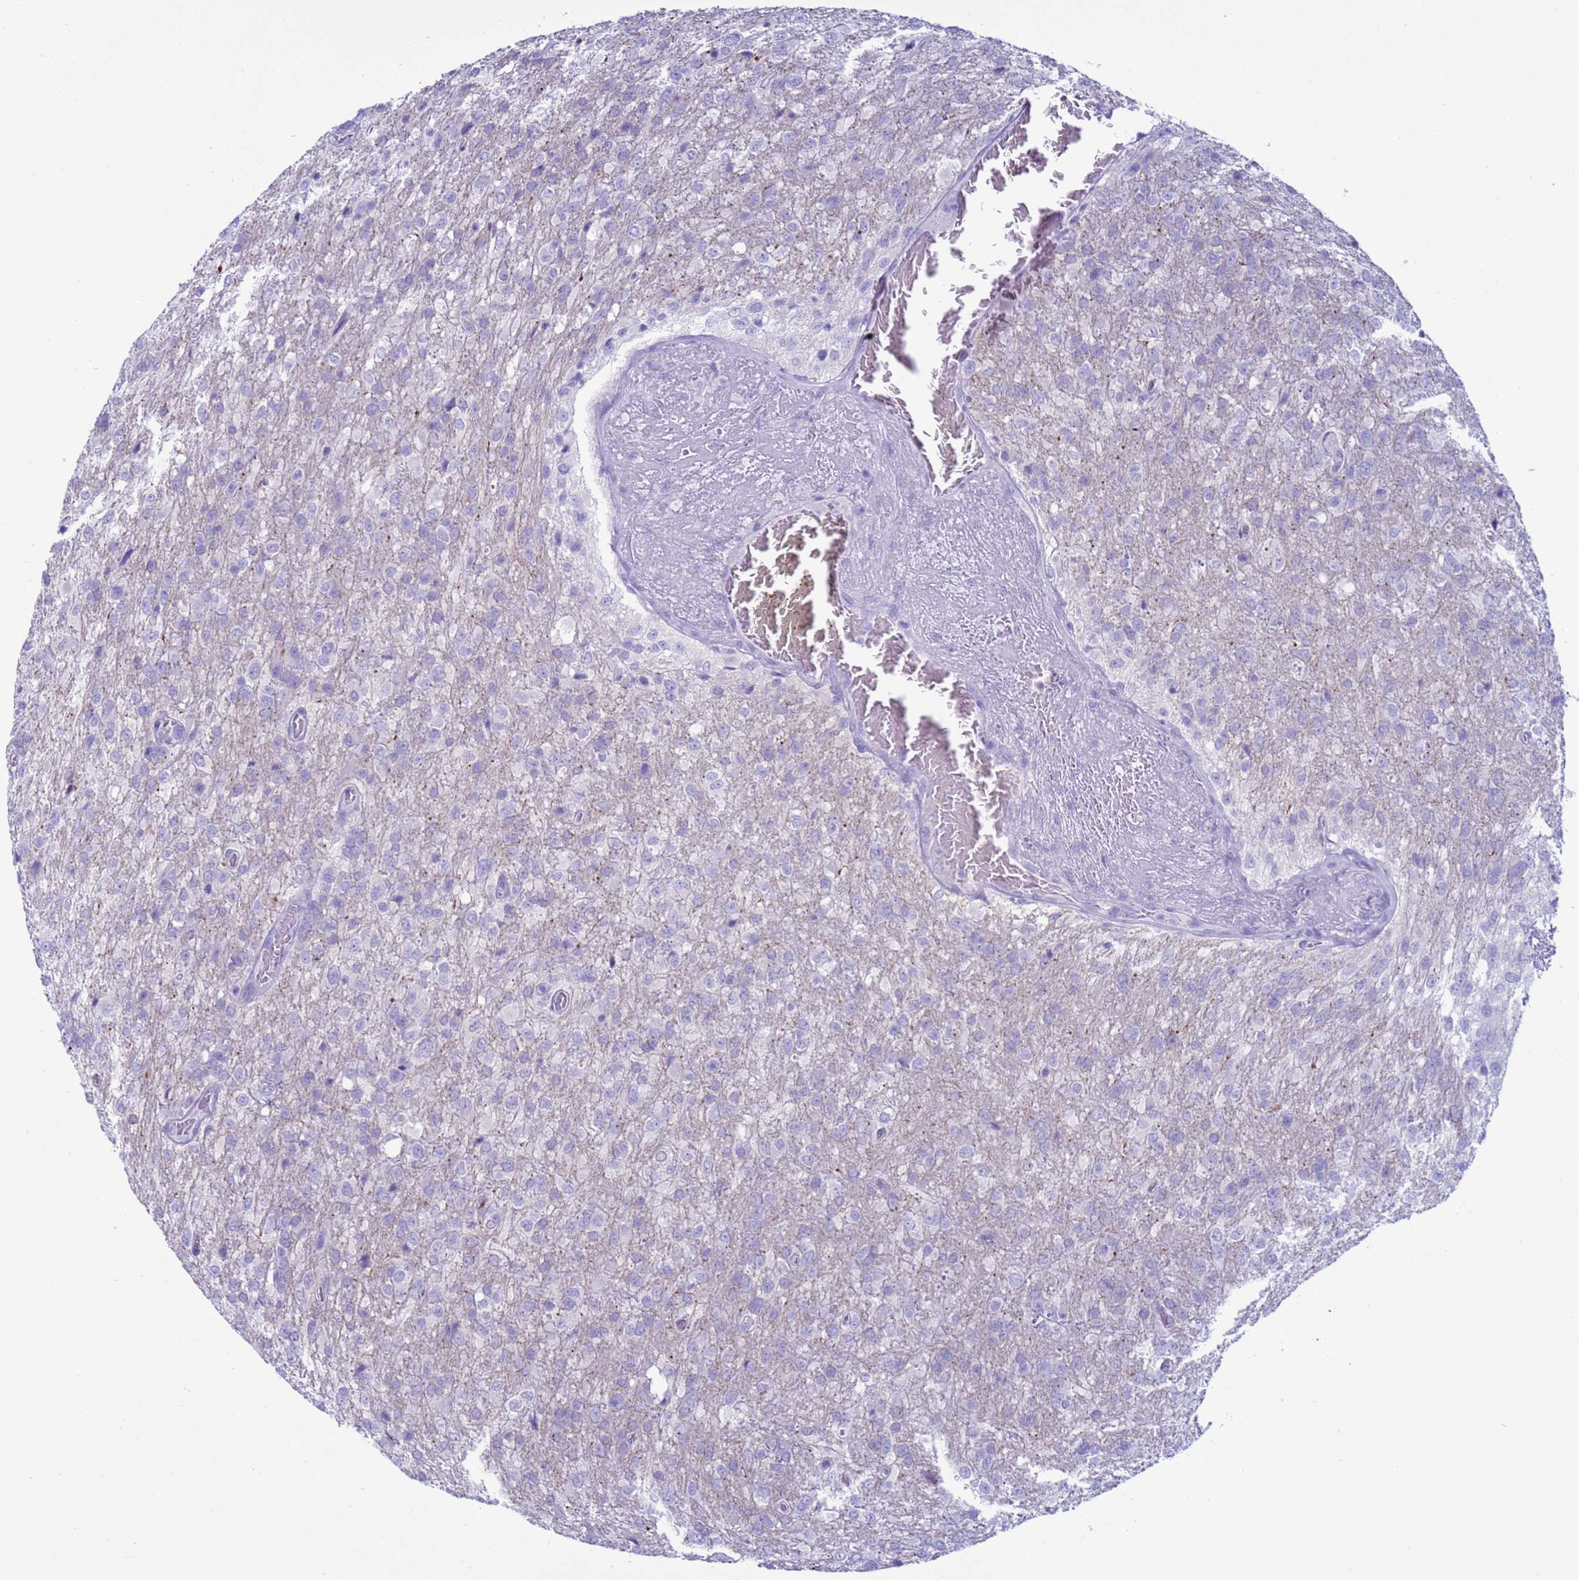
{"staining": {"intensity": "negative", "quantity": "none", "location": "none"}, "tissue": "glioma", "cell_type": "Tumor cells", "image_type": "cancer", "snomed": [{"axis": "morphology", "description": "Glioma, malignant, High grade"}, {"axis": "topography", "description": "Brain"}], "caption": "Image shows no protein positivity in tumor cells of glioma tissue. Brightfield microscopy of immunohistochemistry (IHC) stained with DAB (brown) and hematoxylin (blue), captured at high magnification.", "gene": "CST4", "patient": {"sex": "female", "age": 74}}